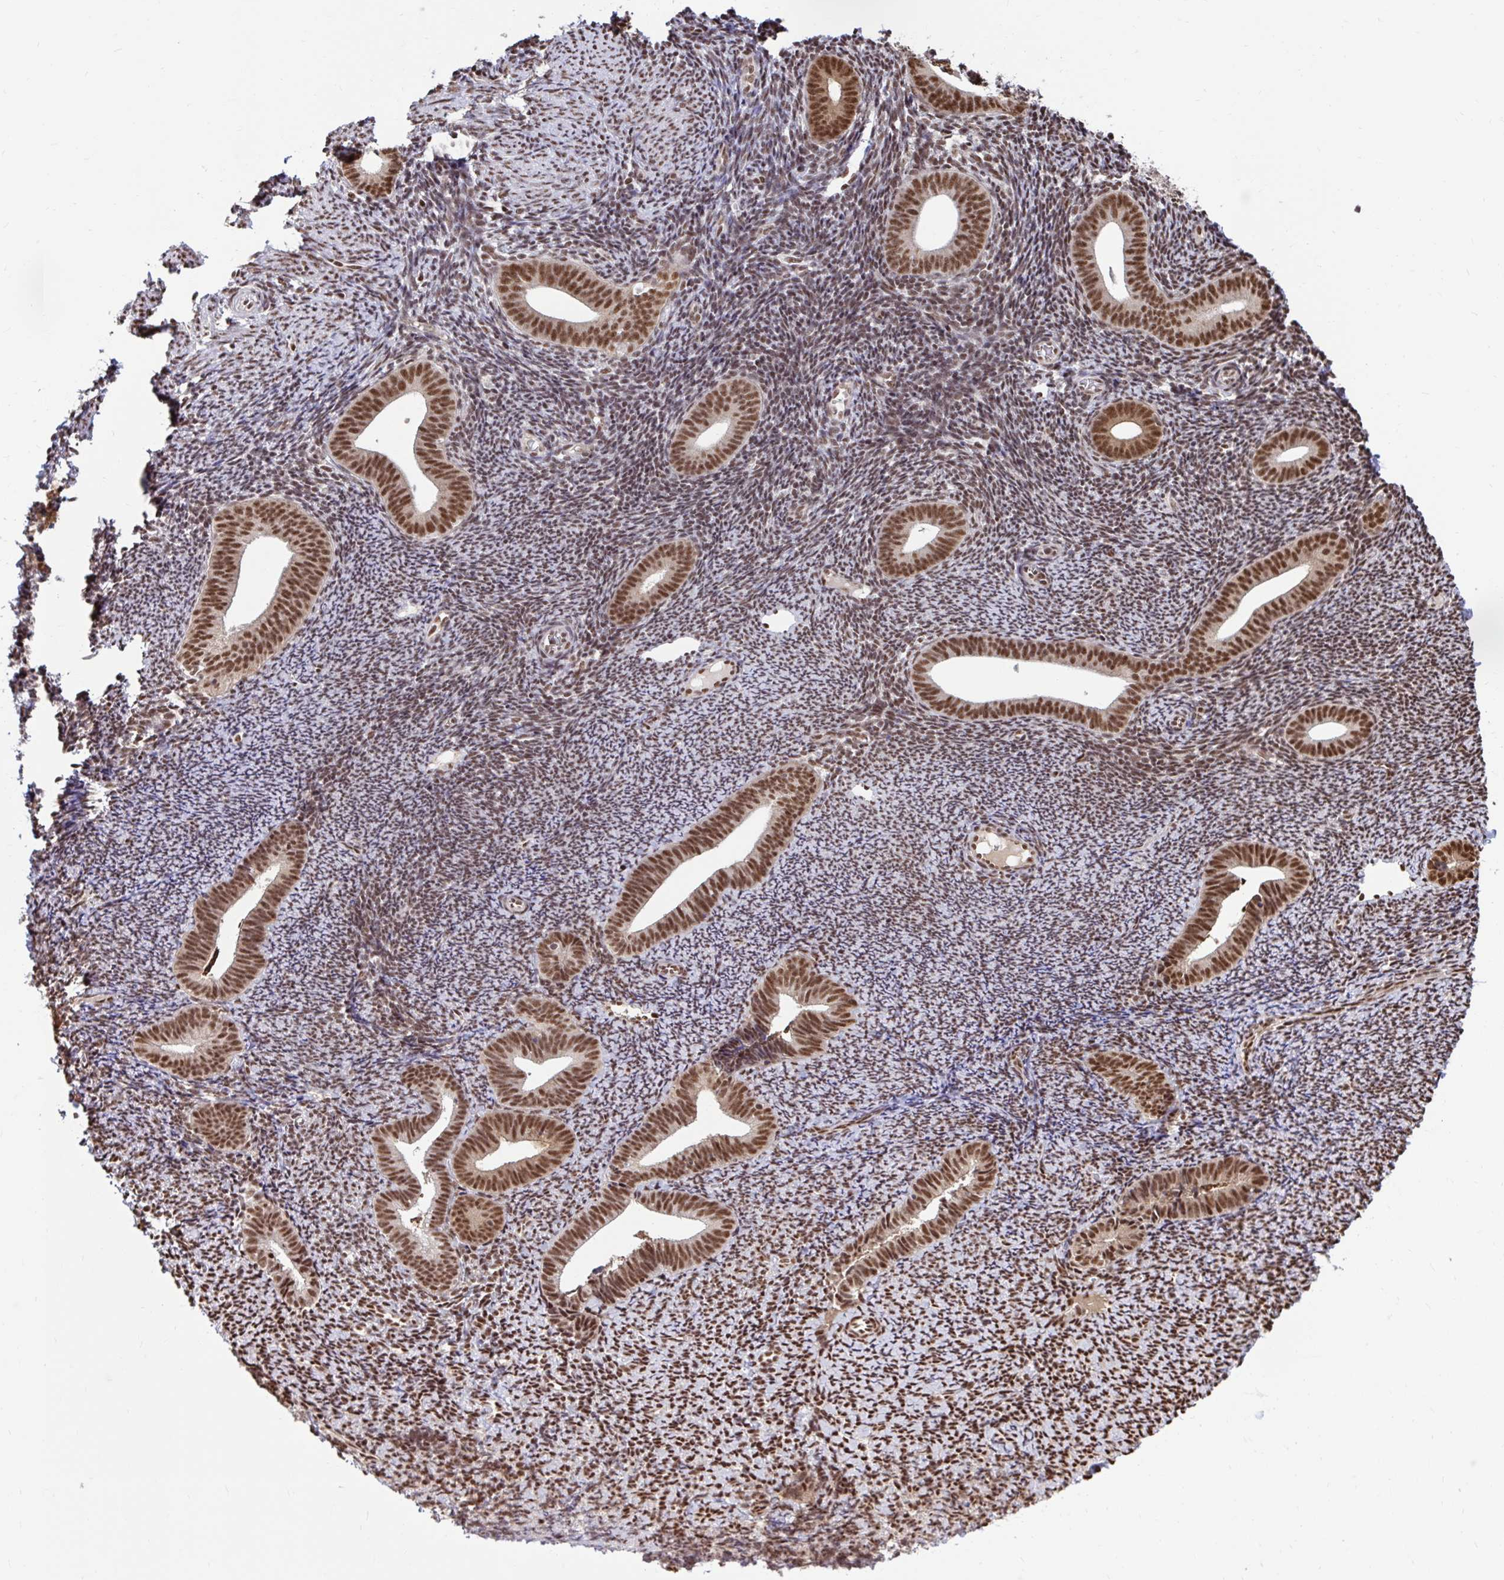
{"staining": {"intensity": "moderate", "quantity": "25%-75%", "location": "nuclear"}, "tissue": "endometrium", "cell_type": "Cells in endometrial stroma", "image_type": "normal", "snomed": [{"axis": "morphology", "description": "Normal tissue, NOS"}, {"axis": "topography", "description": "Endometrium"}], "caption": "Immunohistochemical staining of unremarkable endometrium exhibits 25%-75% levels of moderate nuclear protein expression in approximately 25%-75% of cells in endometrial stroma.", "gene": "ABCA9", "patient": {"sex": "female", "age": 39}}